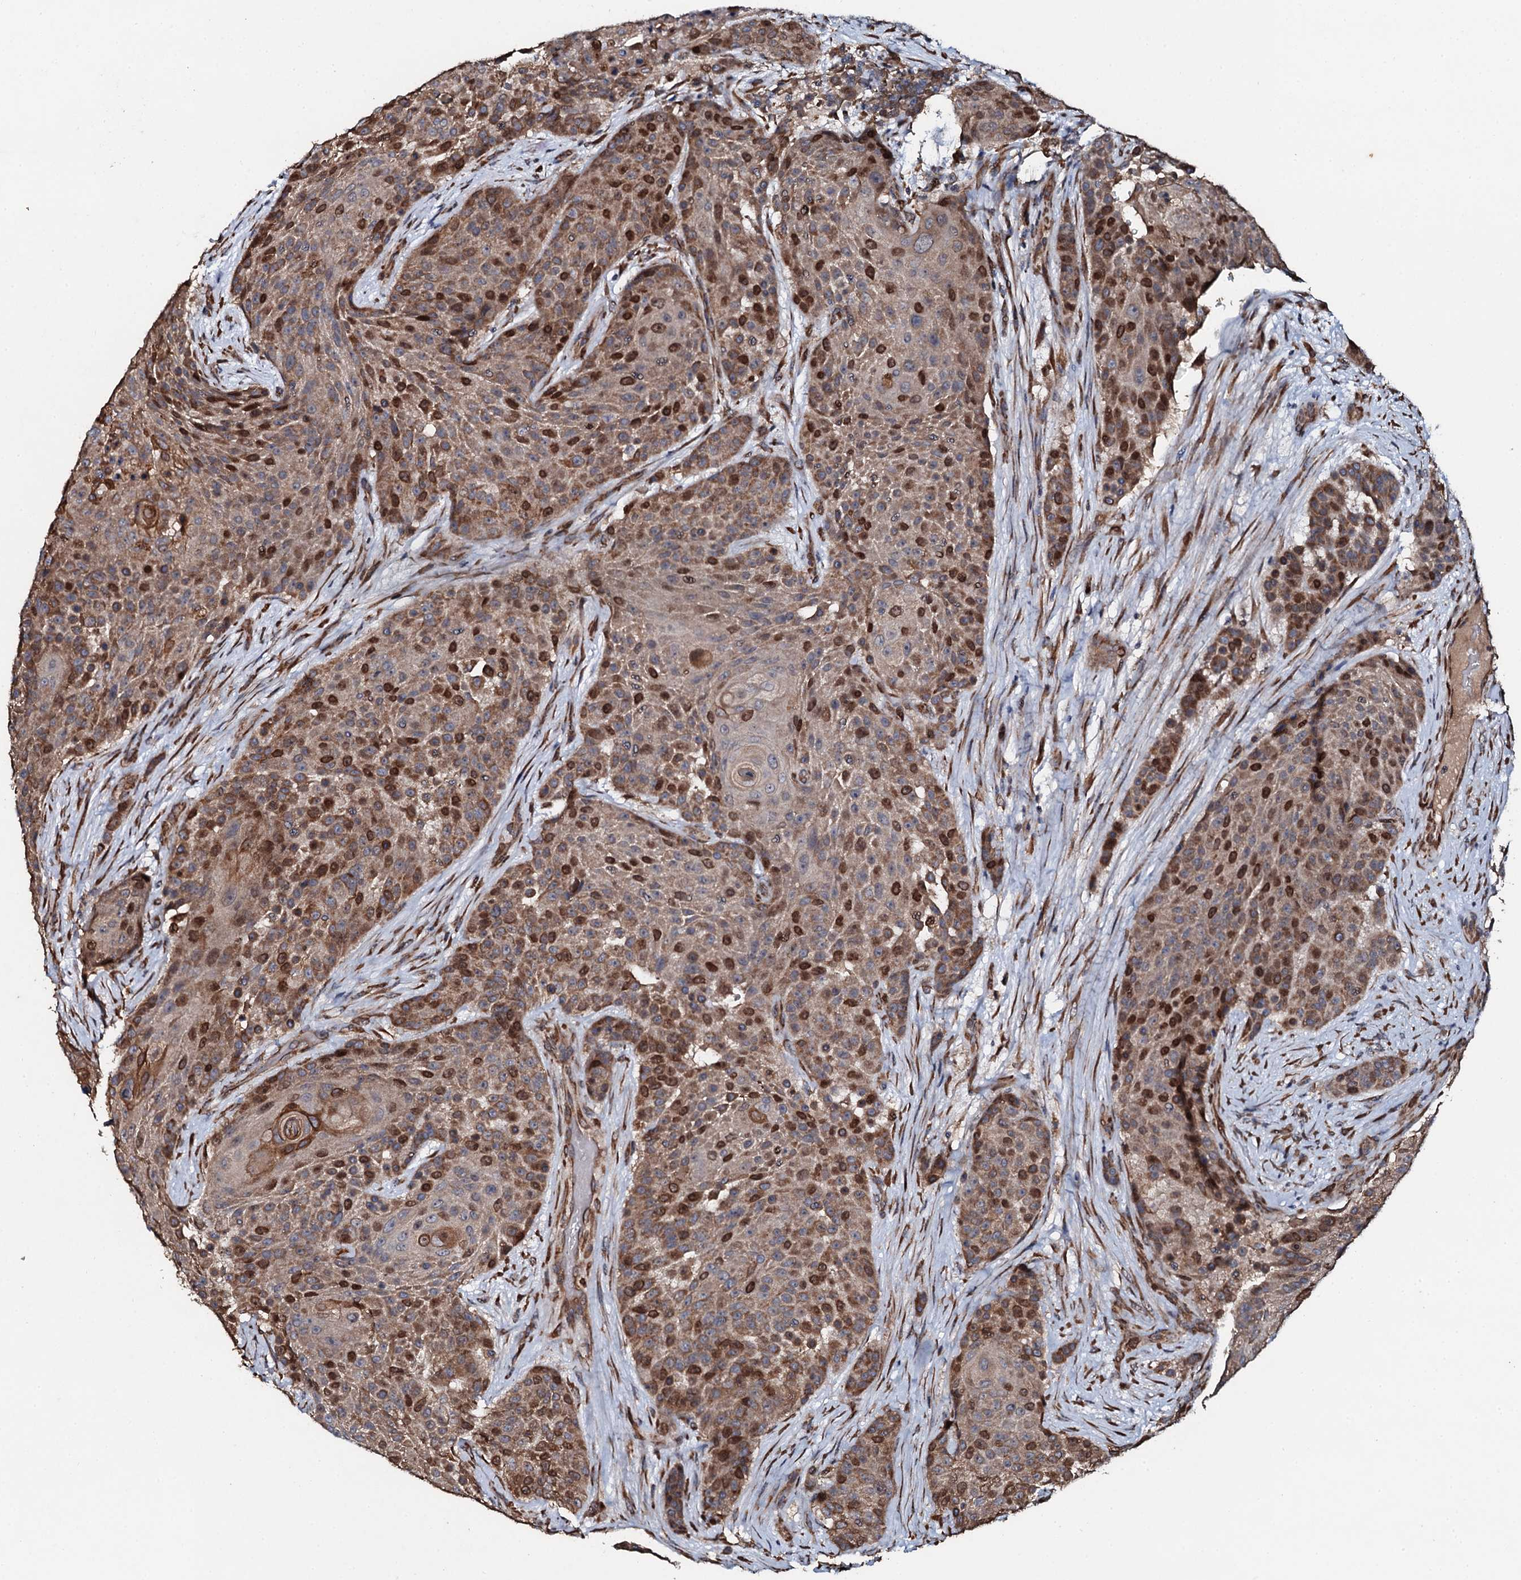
{"staining": {"intensity": "moderate", "quantity": ">75%", "location": "cytoplasmic/membranous,nuclear"}, "tissue": "urothelial cancer", "cell_type": "Tumor cells", "image_type": "cancer", "snomed": [{"axis": "morphology", "description": "Urothelial carcinoma, High grade"}, {"axis": "topography", "description": "Urinary bladder"}], "caption": "Immunohistochemical staining of urothelial cancer displays moderate cytoplasmic/membranous and nuclear protein staining in about >75% of tumor cells. (DAB (3,3'-diaminobenzidine) = brown stain, brightfield microscopy at high magnification).", "gene": "ADAMTS10", "patient": {"sex": "female", "age": 63}}